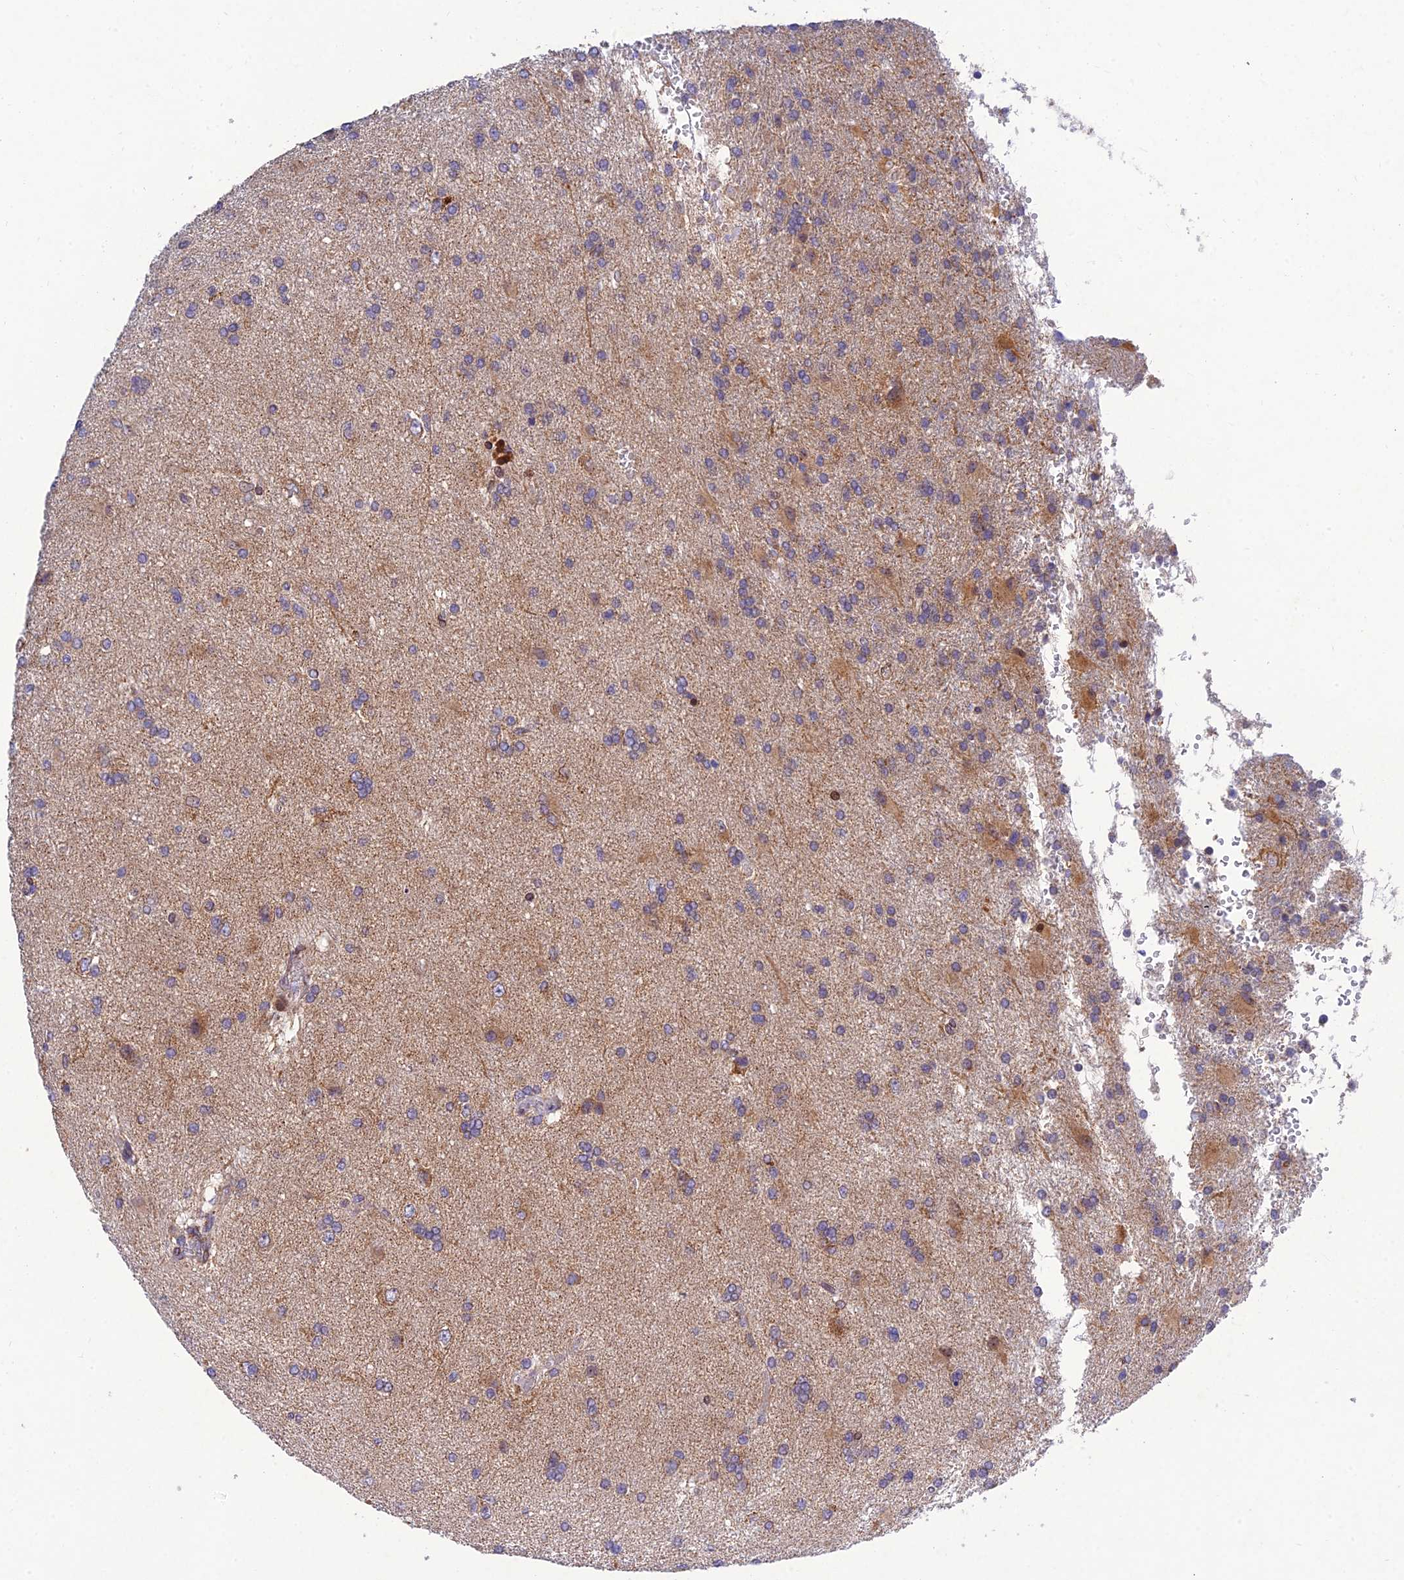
{"staining": {"intensity": "negative", "quantity": "none", "location": "none"}, "tissue": "glioma", "cell_type": "Tumor cells", "image_type": "cancer", "snomed": [{"axis": "morphology", "description": "Glioma, malignant, High grade"}, {"axis": "topography", "description": "Brain"}], "caption": "This is a image of immunohistochemistry (IHC) staining of glioma, which shows no expression in tumor cells.", "gene": "MGAT2", "patient": {"sex": "male", "age": 56}}